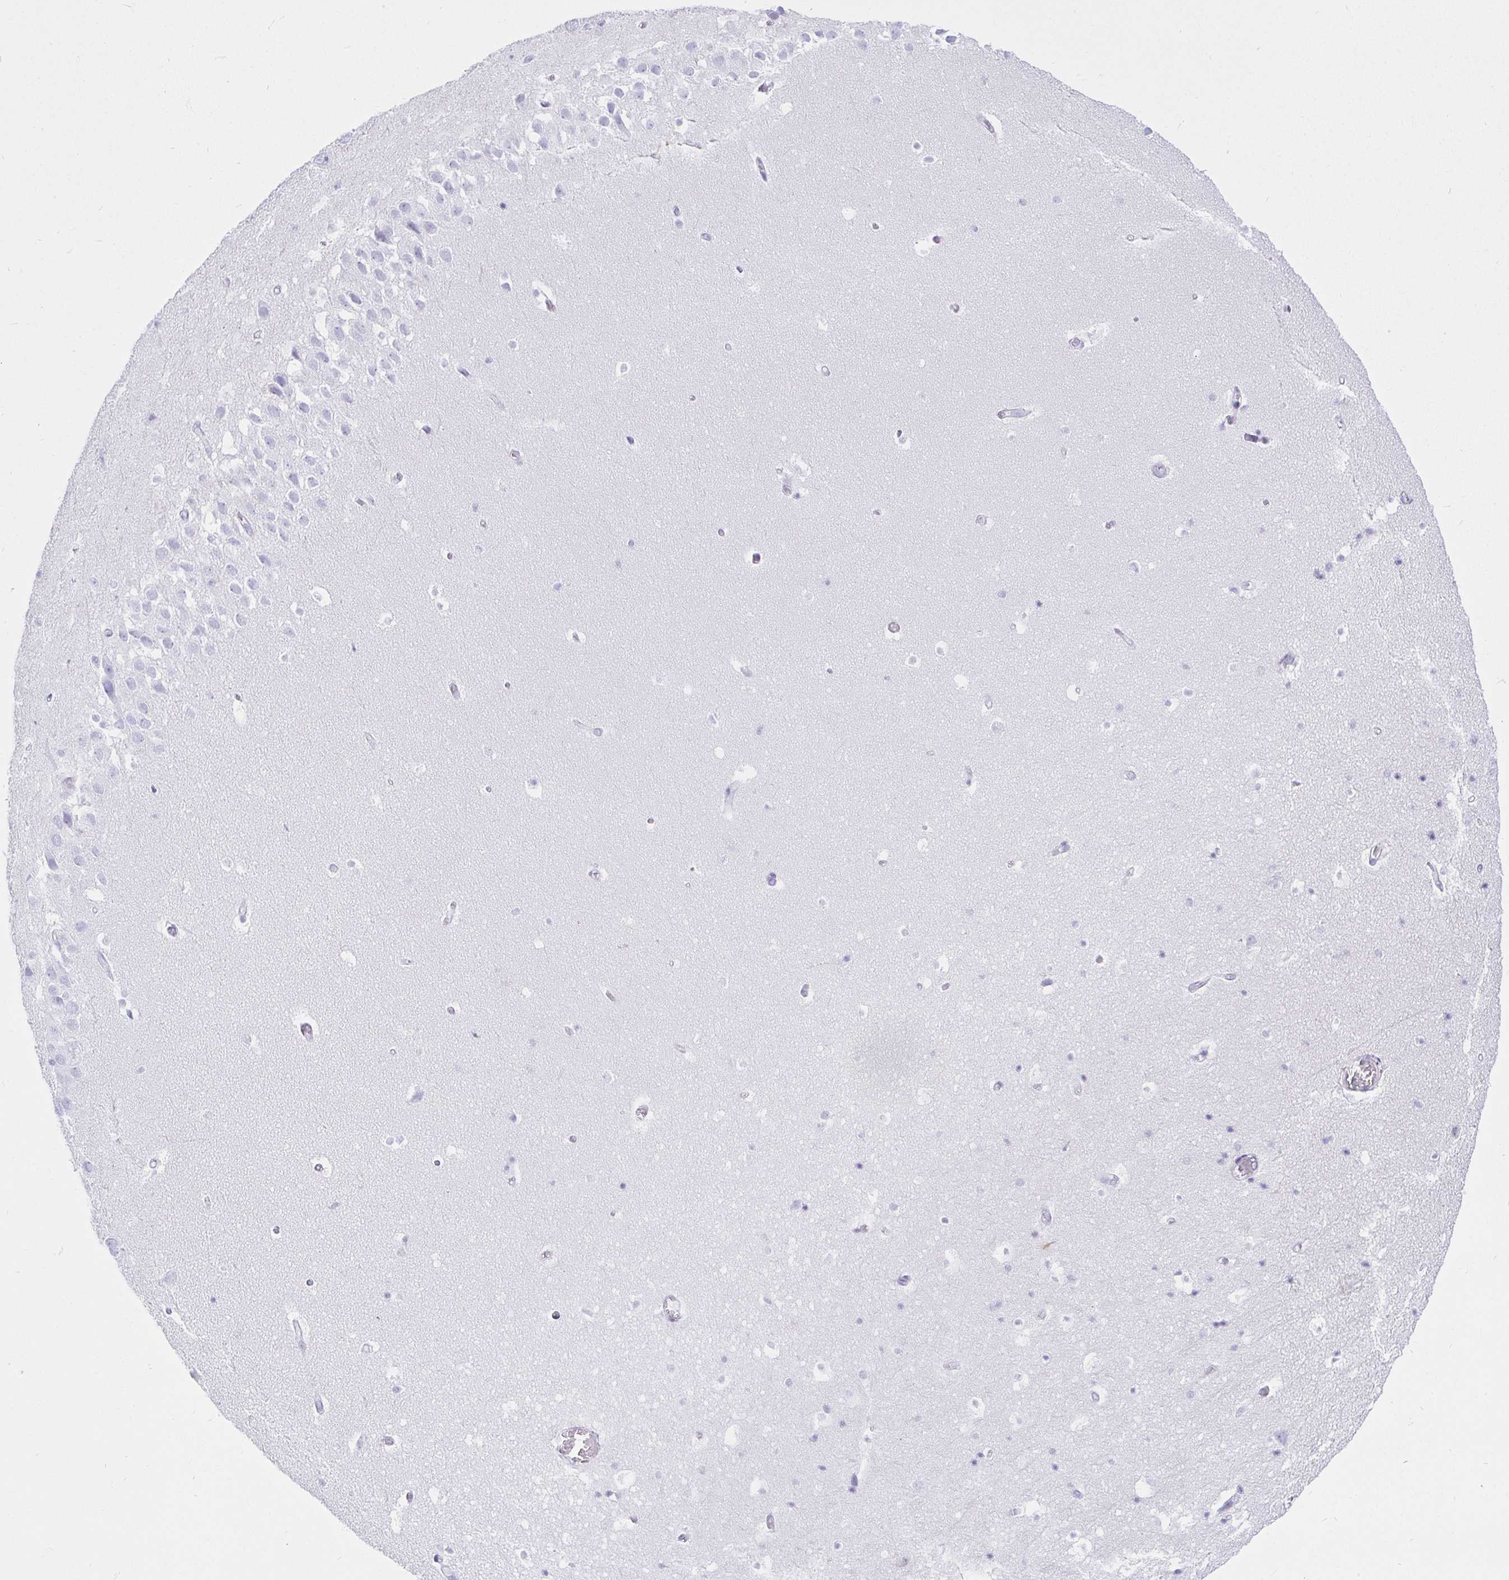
{"staining": {"intensity": "negative", "quantity": "none", "location": "none"}, "tissue": "hippocampus", "cell_type": "Glial cells", "image_type": "normal", "snomed": [{"axis": "morphology", "description": "Normal tissue, NOS"}, {"axis": "topography", "description": "Hippocampus"}], "caption": "High magnification brightfield microscopy of normal hippocampus stained with DAB (brown) and counterstained with hematoxylin (blue): glial cells show no significant staining.", "gene": "CCDC62", "patient": {"sex": "male", "age": 26}}